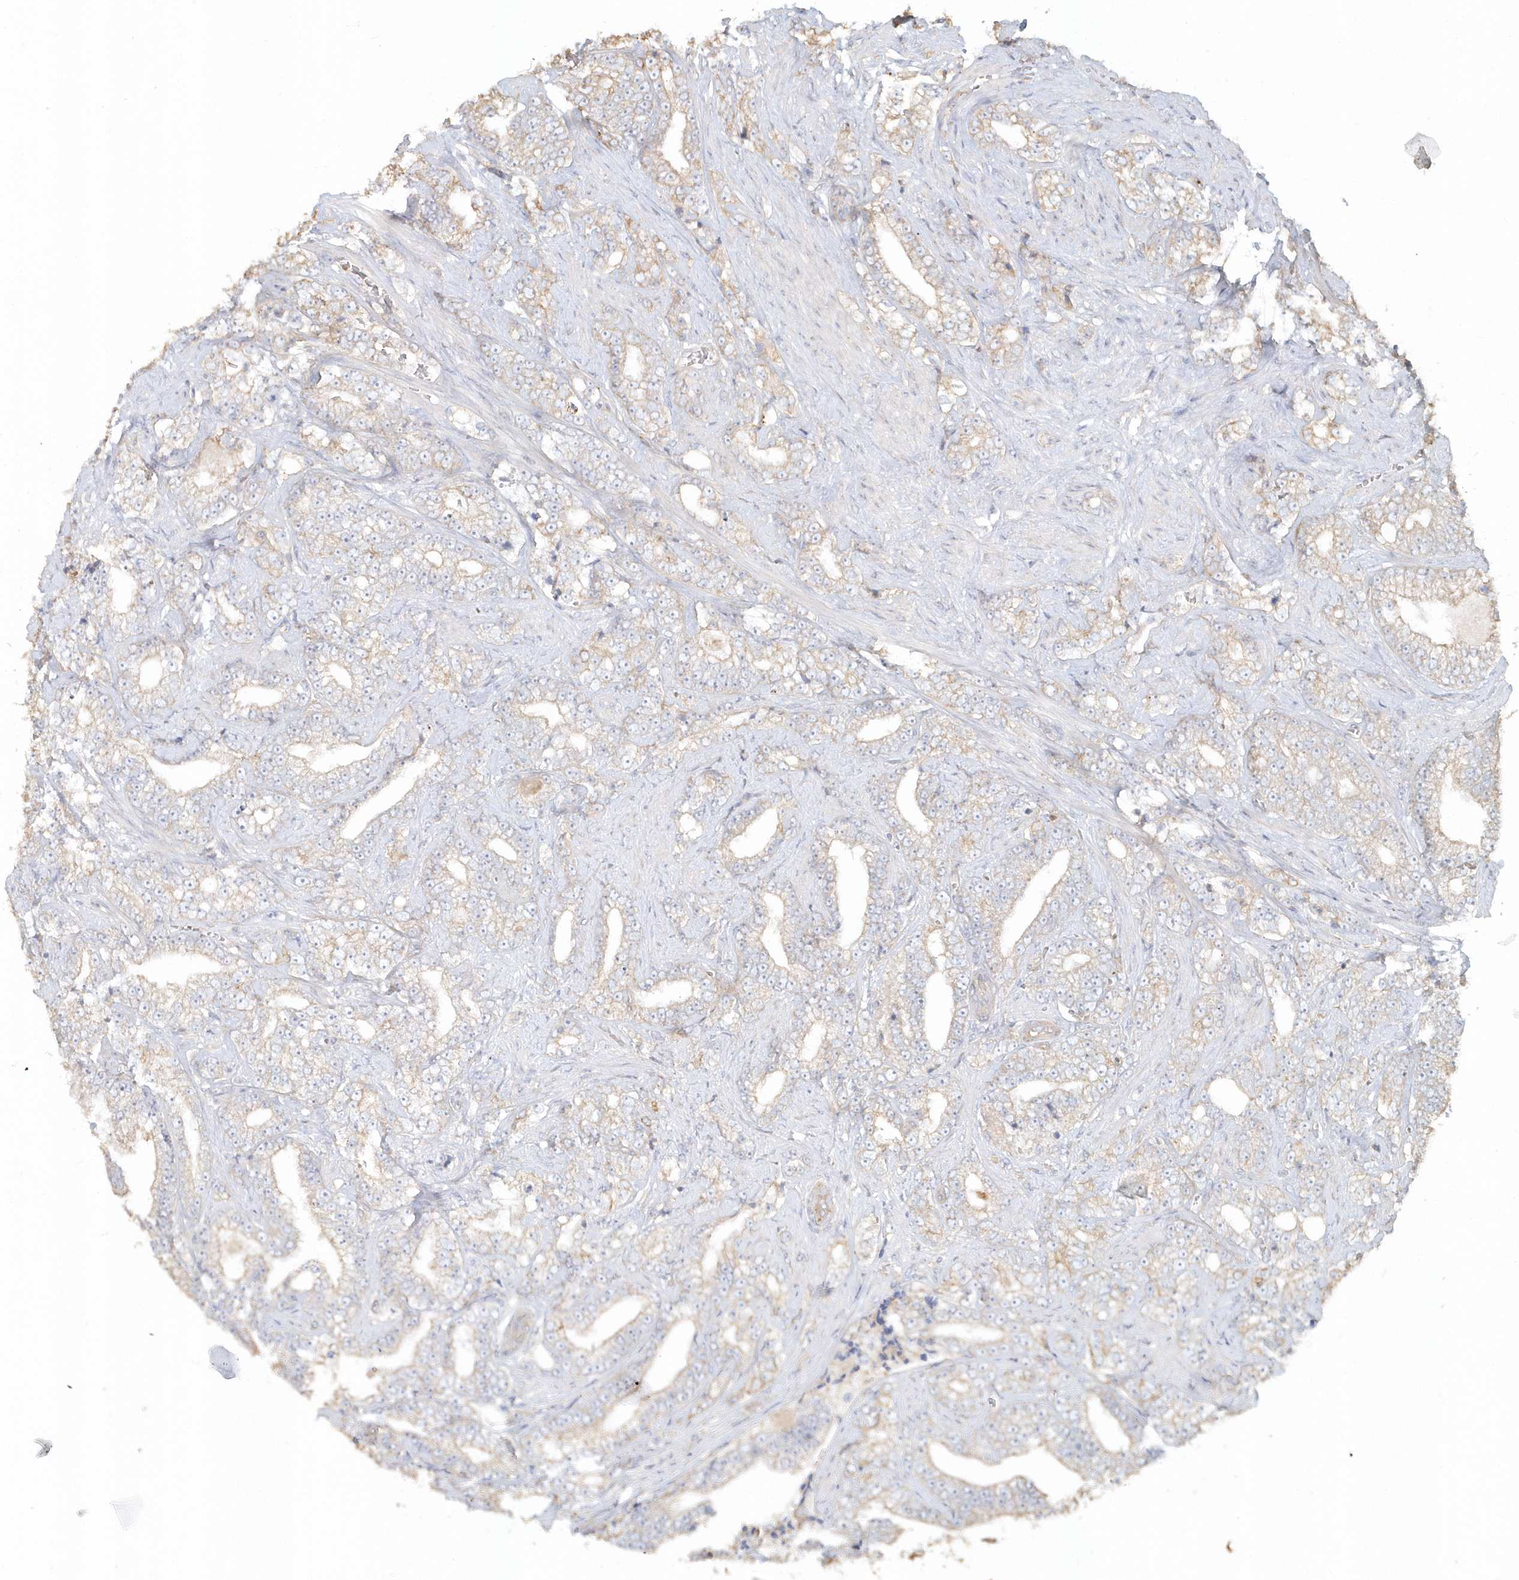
{"staining": {"intensity": "negative", "quantity": "none", "location": "none"}, "tissue": "prostate cancer", "cell_type": "Tumor cells", "image_type": "cancer", "snomed": [{"axis": "morphology", "description": "Adenocarcinoma, High grade"}, {"axis": "topography", "description": "Prostate and seminal vesicle, NOS"}], "caption": "Prostate cancer (adenocarcinoma (high-grade)) was stained to show a protein in brown. There is no significant staining in tumor cells.", "gene": "MMRN1", "patient": {"sex": "male", "age": 67}}